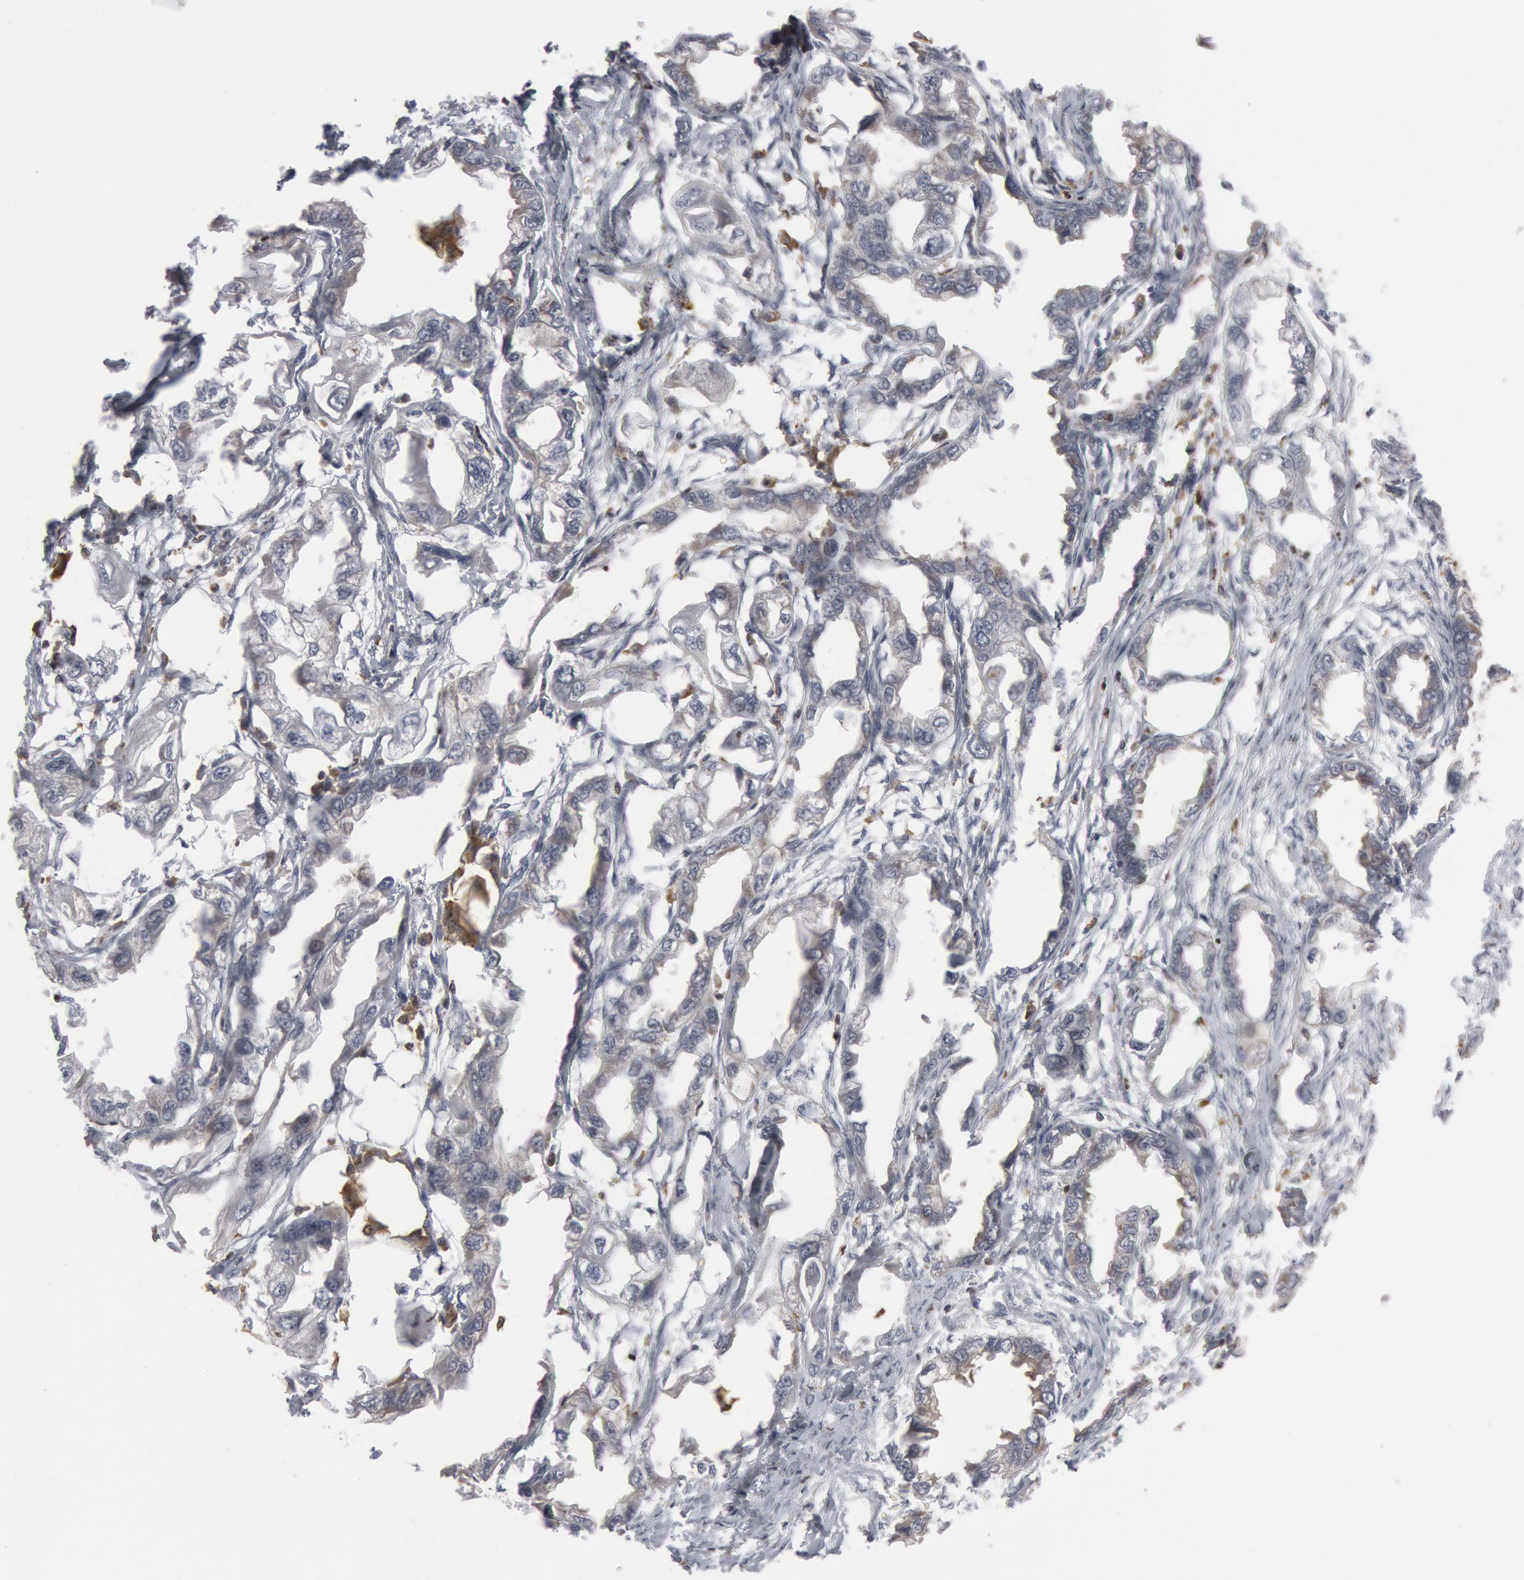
{"staining": {"intensity": "weak", "quantity": "25%-75%", "location": "cytoplasmic/membranous"}, "tissue": "endometrial cancer", "cell_type": "Tumor cells", "image_type": "cancer", "snomed": [{"axis": "morphology", "description": "Adenocarcinoma, NOS"}, {"axis": "topography", "description": "Endometrium"}], "caption": "Endometrial cancer (adenocarcinoma) tissue demonstrates weak cytoplasmic/membranous expression in about 25%-75% of tumor cells The staining was performed using DAB, with brown indicating positive protein expression. Nuclei are stained blue with hematoxylin.", "gene": "PTPN6", "patient": {"sex": "female", "age": 67}}